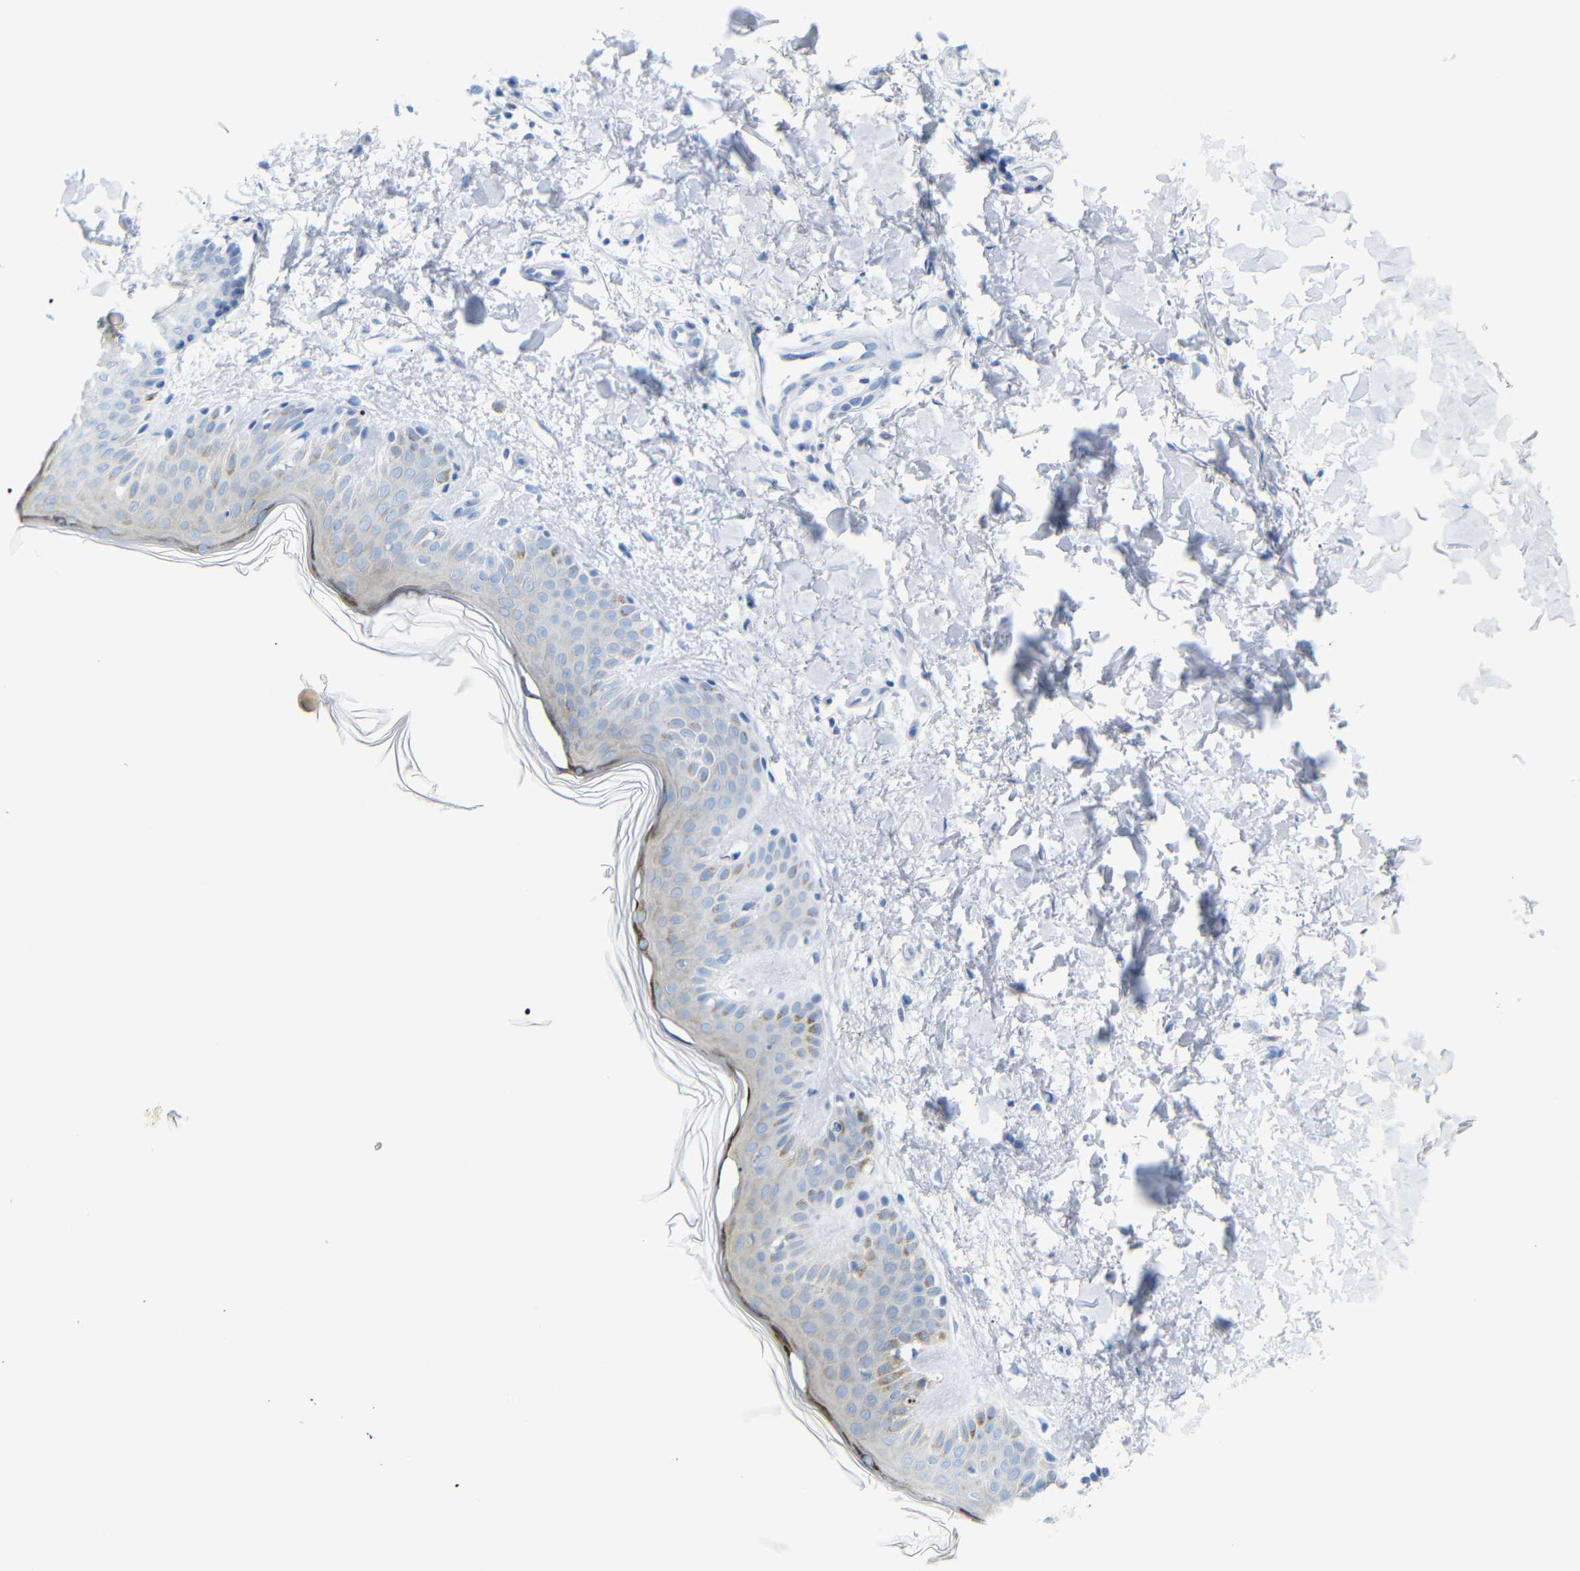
{"staining": {"intensity": "negative", "quantity": "none", "location": "none"}, "tissue": "skin", "cell_type": "Fibroblasts", "image_type": "normal", "snomed": [{"axis": "morphology", "description": "Normal tissue, NOS"}, {"axis": "topography", "description": "Skin"}], "caption": "The photomicrograph exhibits no staining of fibroblasts in benign skin.", "gene": "FCRL1", "patient": {"sex": "male", "age": 67}}